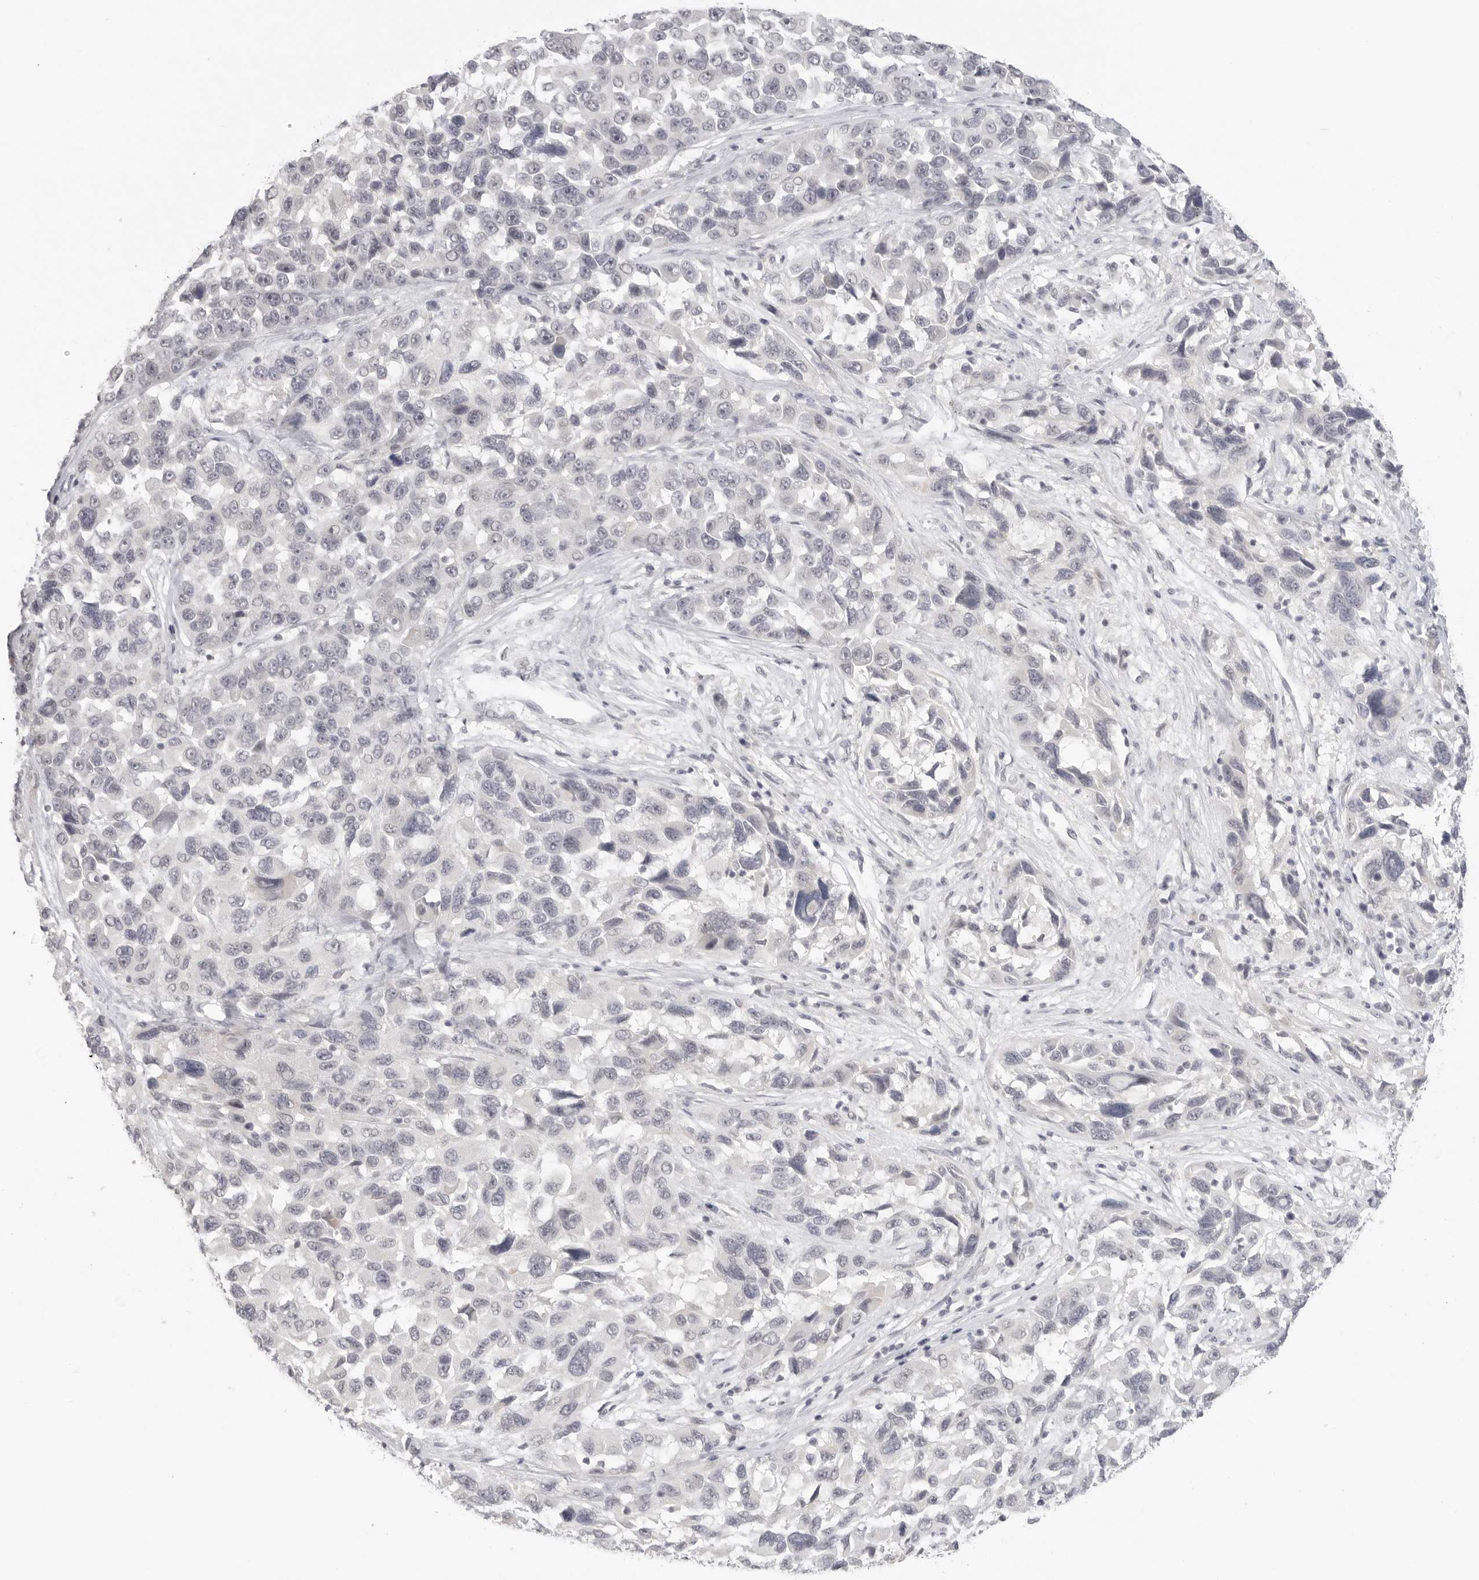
{"staining": {"intensity": "negative", "quantity": "none", "location": "none"}, "tissue": "melanoma", "cell_type": "Tumor cells", "image_type": "cancer", "snomed": [{"axis": "morphology", "description": "Malignant melanoma, NOS"}, {"axis": "topography", "description": "Skin"}], "caption": "A histopathology image of malignant melanoma stained for a protein demonstrates no brown staining in tumor cells.", "gene": "KLK11", "patient": {"sex": "male", "age": 53}}